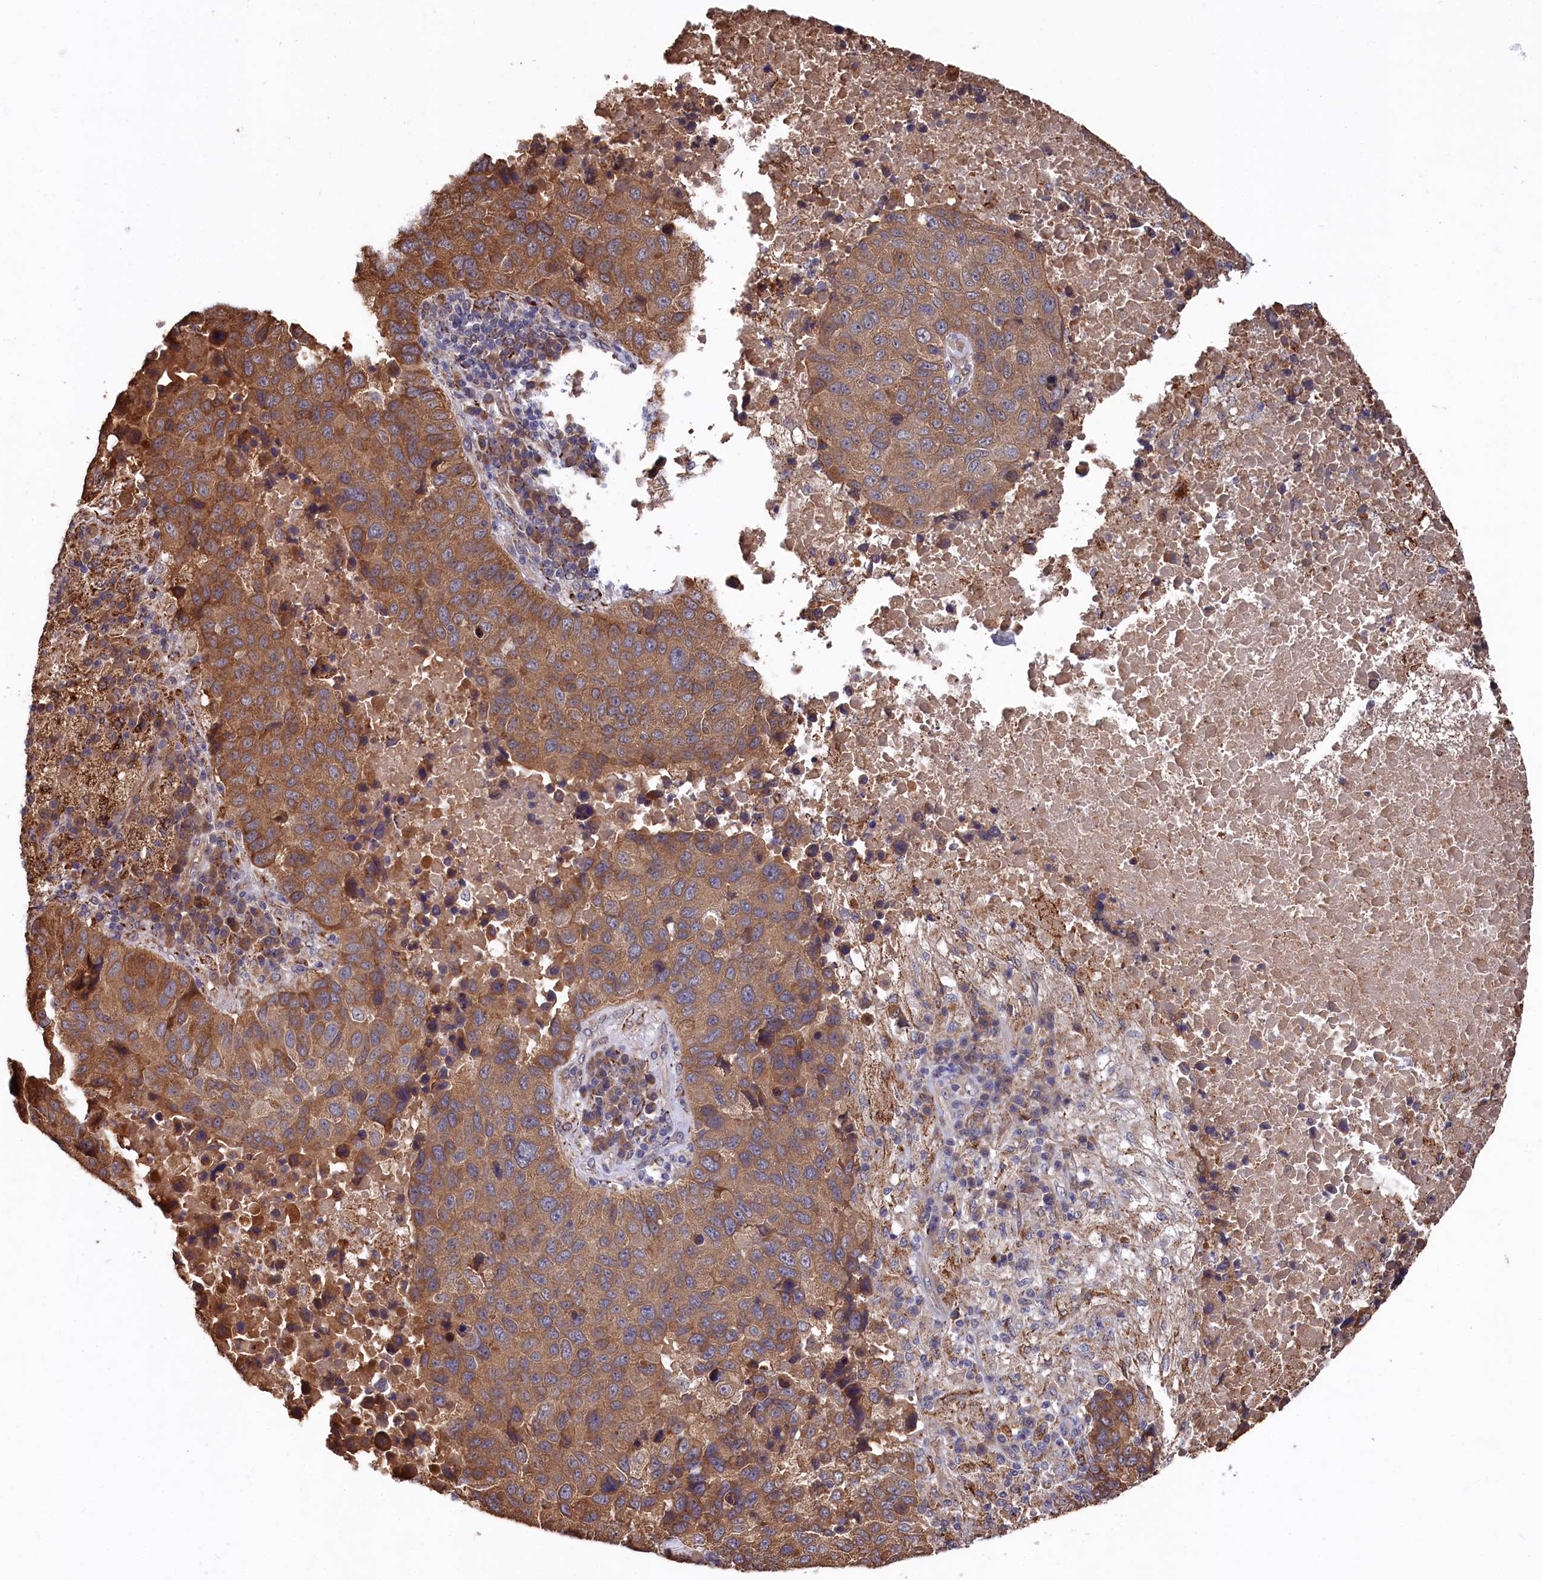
{"staining": {"intensity": "moderate", "quantity": ">75%", "location": "cytoplasmic/membranous"}, "tissue": "lung cancer", "cell_type": "Tumor cells", "image_type": "cancer", "snomed": [{"axis": "morphology", "description": "Squamous cell carcinoma, NOS"}, {"axis": "topography", "description": "Lung"}], "caption": "Lung cancer (squamous cell carcinoma) was stained to show a protein in brown. There is medium levels of moderate cytoplasmic/membranous staining in about >75% of tumor cells.", "gene": "SLC12A4", "patient": {"sex": "male", "age": 73}}